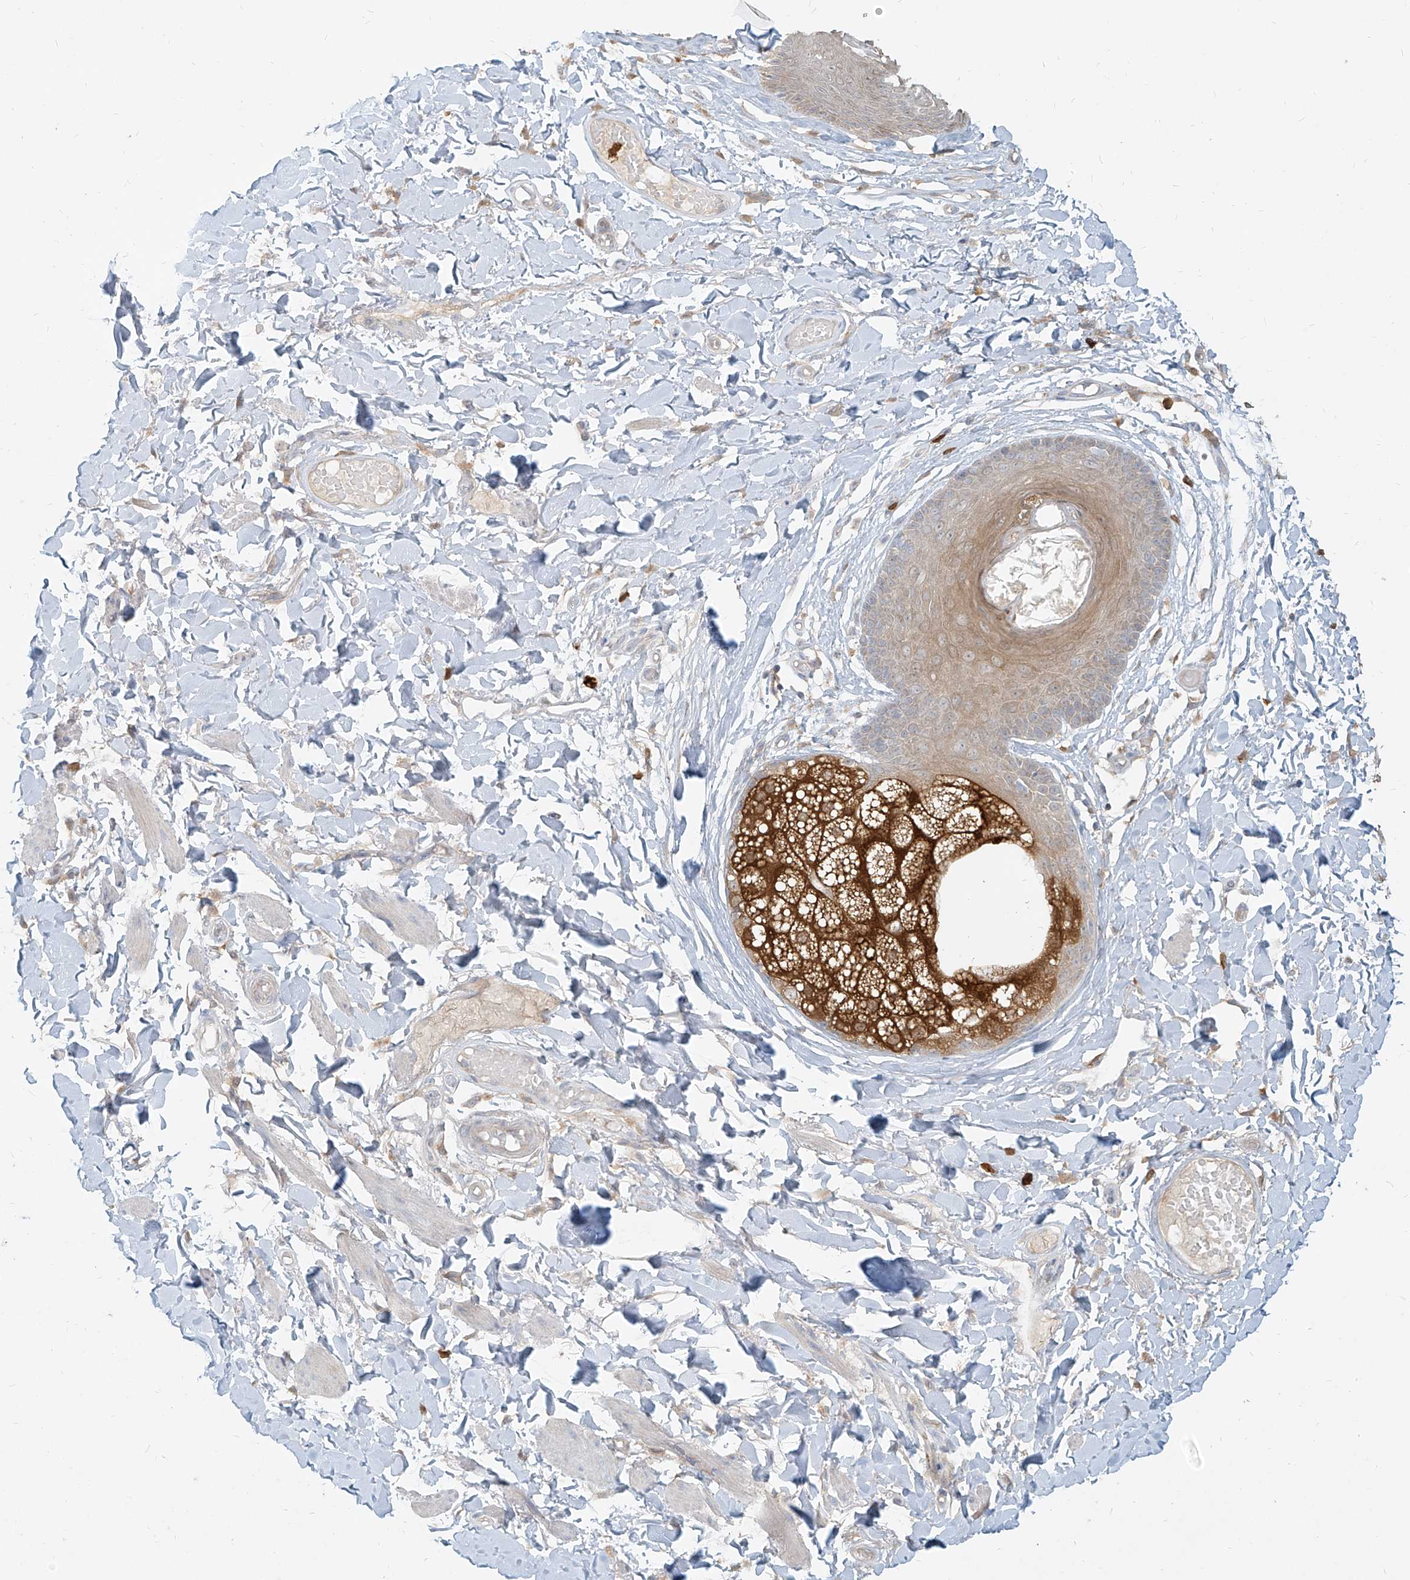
{"staining": {"intensity": "moderate", "quantity": "<25%", "location": "cytoplasmic/membranous"}, "tissue": "skin", "cell_type": "Epidermal cells", "image_type": "normal", "snomed": [{"axis": "morphology", "description": "Normal tissue, NOS"}, {"axis": "topography", "description": "Vulva"}], "caption": "Immunohistochemical staining of benign human skin exhibits <25% levels of moderate cytoplasmic/membranous protein positivity in about <25% of epidermal cells.", "gene": "PGD", "patient": {"sex": "female", "age": 73}}